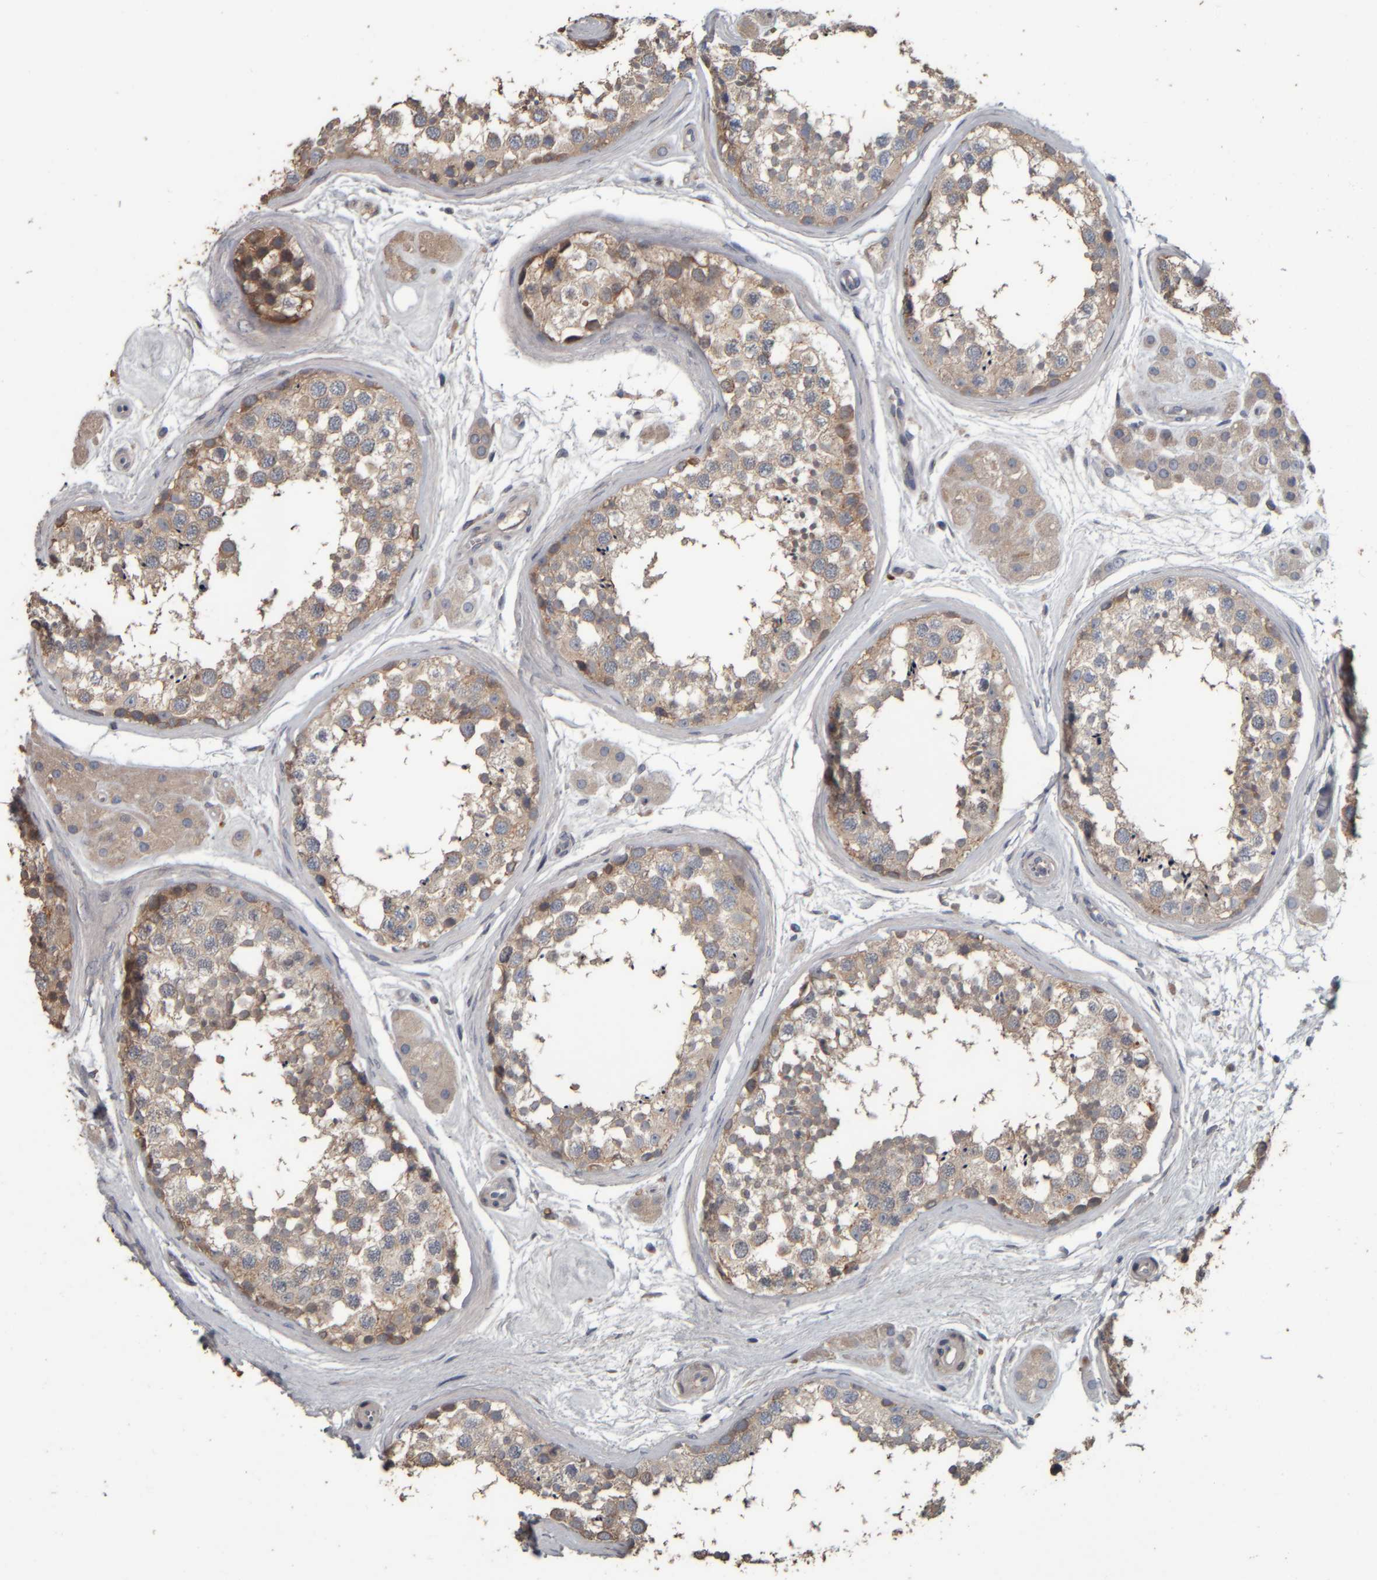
{"staining": {"intensity": "weak", "quantity": "25%-75%", "location": "cytoplasmic/membranous"}, "tissue": "testis", "cell_type": "Cells in seminiferous ducts", "image_type": "normal", "snomed": [{"axis": "morphology", "description": "Normal tissue, NOS"}, {"axis": "topography", "description": "Testis"}], "caption": "This histopathology image exhibits IHC staining of normal human testis, with low weak cytoplasmic/membranous positivity in about 25%-75% of cells in seminiferous ducts.", "gene": "CAVIN4", "patient": {"sex": "male", "age": 56}}